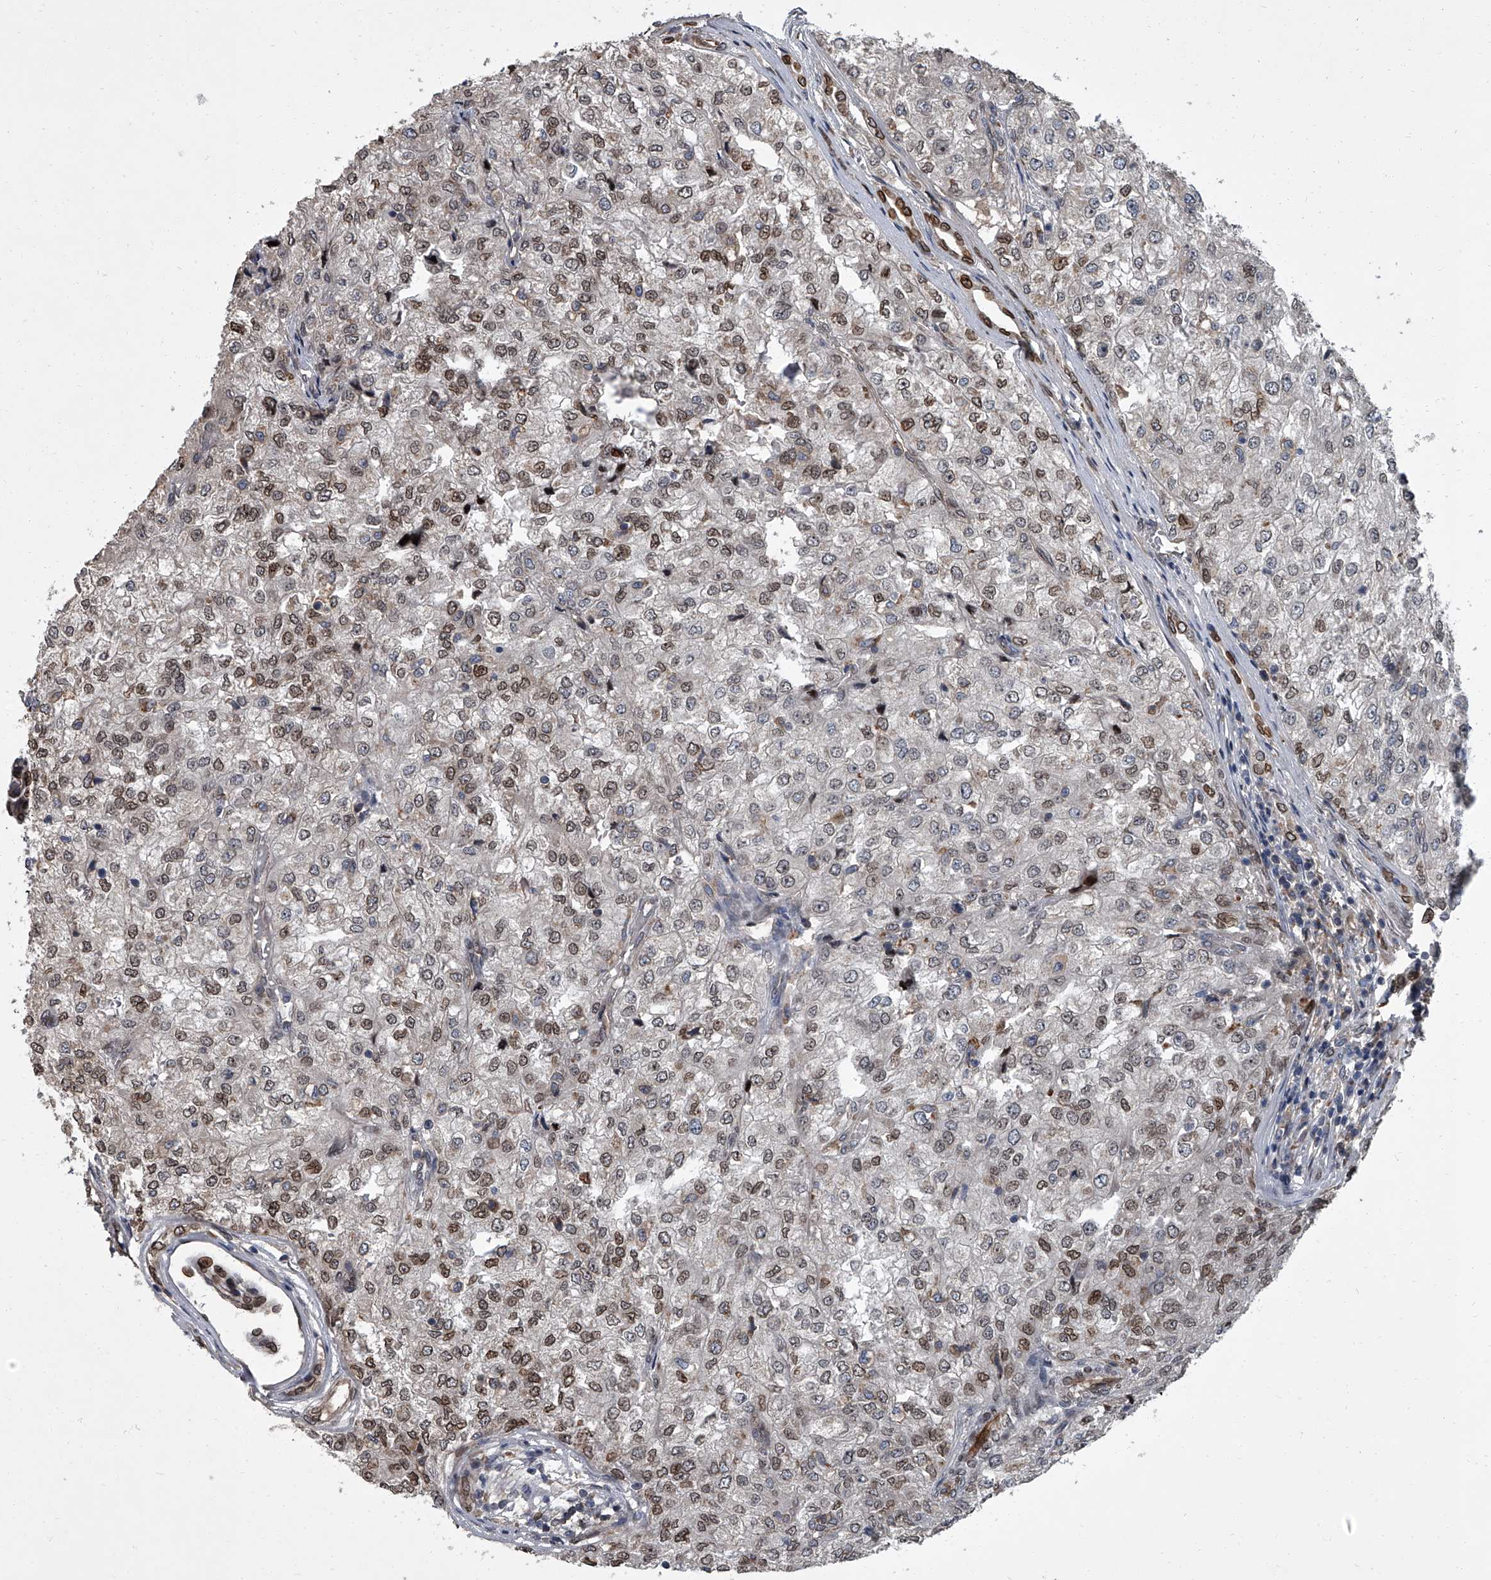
{"staining": {"intensity": "moderate", "quantity": "25%-75%", "location": "cytoplasmic/membranous,nuclear"}, "tissue": "renal cancer", "cell_type": "Tumor cells", "image_type": "cancer", "snomed": [{"axis": "morphology", "description": "Adenocarcinoma, NOS"}, {"axis": "topography", "description": "Kidney"}], "caption": "Immunohistochemical staining of human adenocarcinoma (renal) demonstrates moderate cytoplasmic/membranous and nuclear protein positivity in about 25%-75% of tumor cells.", "gene": "LRRC8C", "patient": {"sex": "female", "age": 54}}